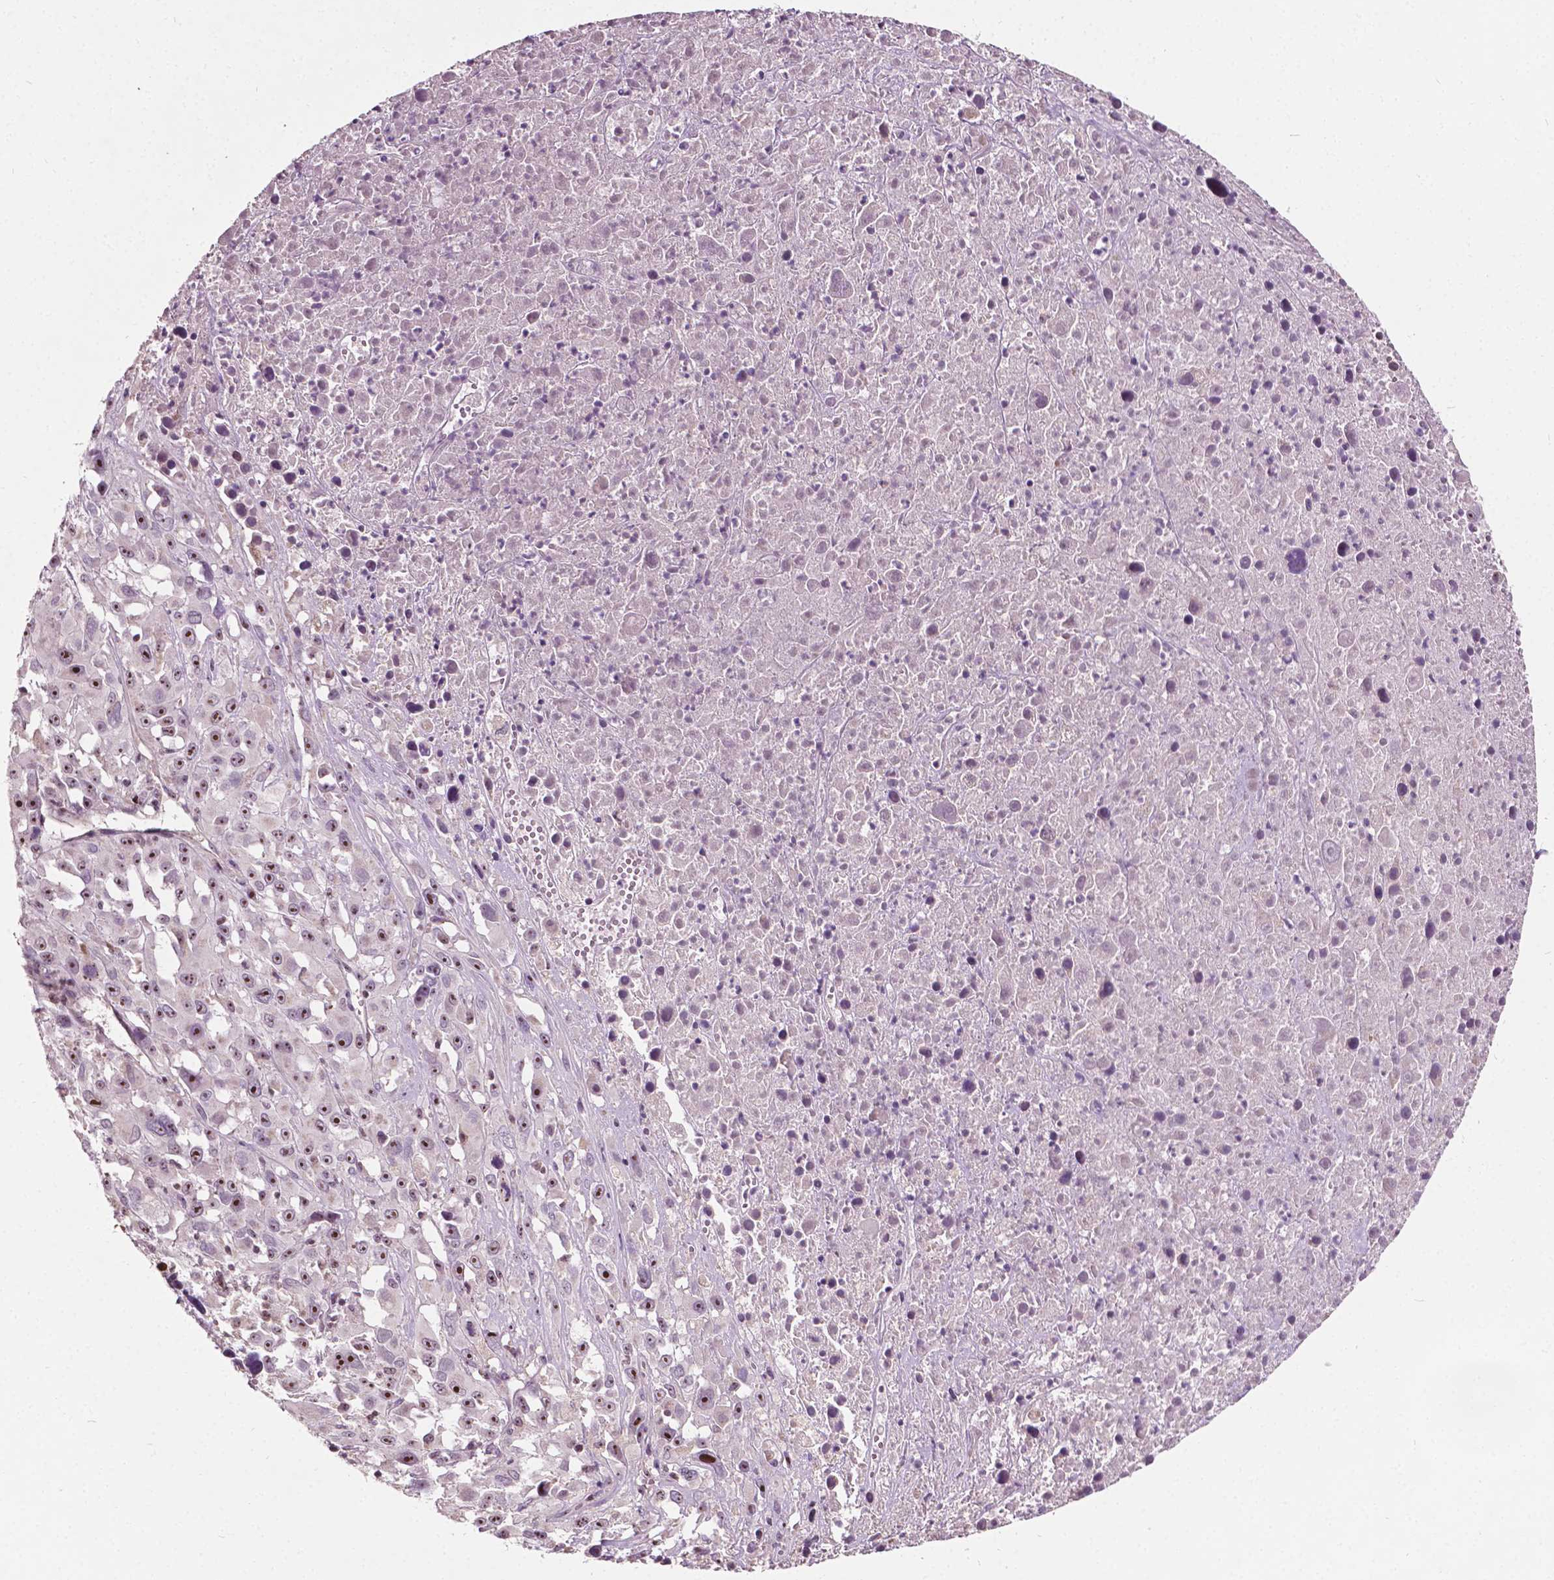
{"staining": {"intensity": "moderate", "quantity": ">75%", "location": "nuclear"}, "tissue": "melanoma", "cell_type": "Tumor cells", "image_type": "cancer", "snomed": [{"axis": "morphology", "description": "Malignant melanoma, Metastatic site"}, {"axis": "topography", "description": "Soft tissue"}], "caption": "Immunohistochemistry (IHC) staining of malignant melanoma (metastatic site), which displays medium levels of moderate nuclear expression in about >75% of tumor cells indicating moderate nuclear protein staining. The staining was performed using DAB (3,3'-diaminobenzidine) (brown) for protein detection and nuclei were counterstained in hematoxylin (blue).", "gene": "ODF3L2", "patient": {"sex": "male", "age": 50}}